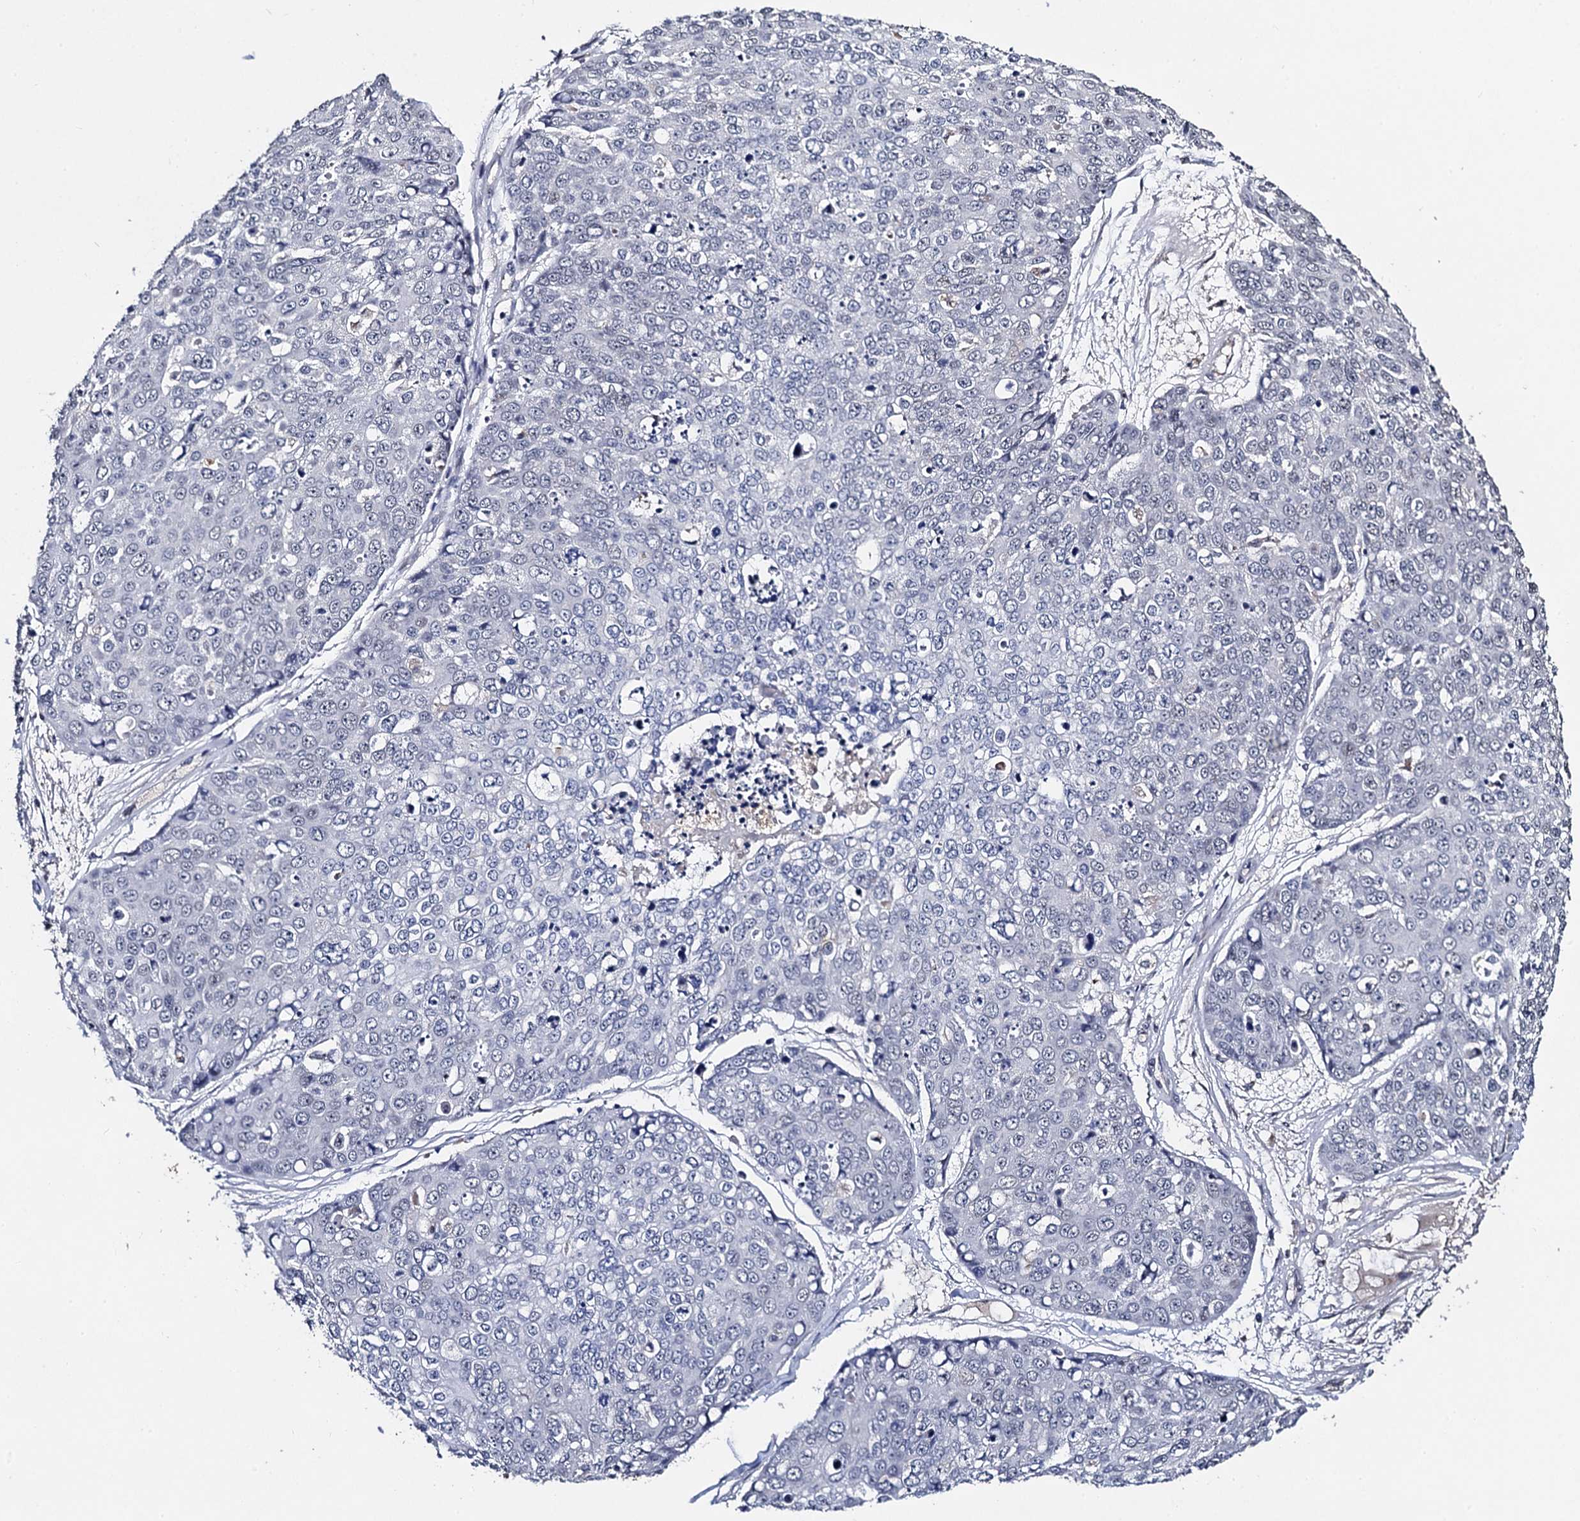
{"staining": {"intensity": "negative", "quantity": "none", "location": "none"}, "tissue": "skin cancer", "cell_type": "Tumor cells", "image_type": "cancer", "snomed": [{"axis": "morphology", "description": "Squamous cell carcinoma, NOS"}, {"axis": "topography", "description": "Skin"}], "caption": "Tumor cells are negative for brown protein staining in skin cancer (squamous cell carcinoma).", "gene": "PPTC7", "patient": {"sex": "female", "age": 44}}